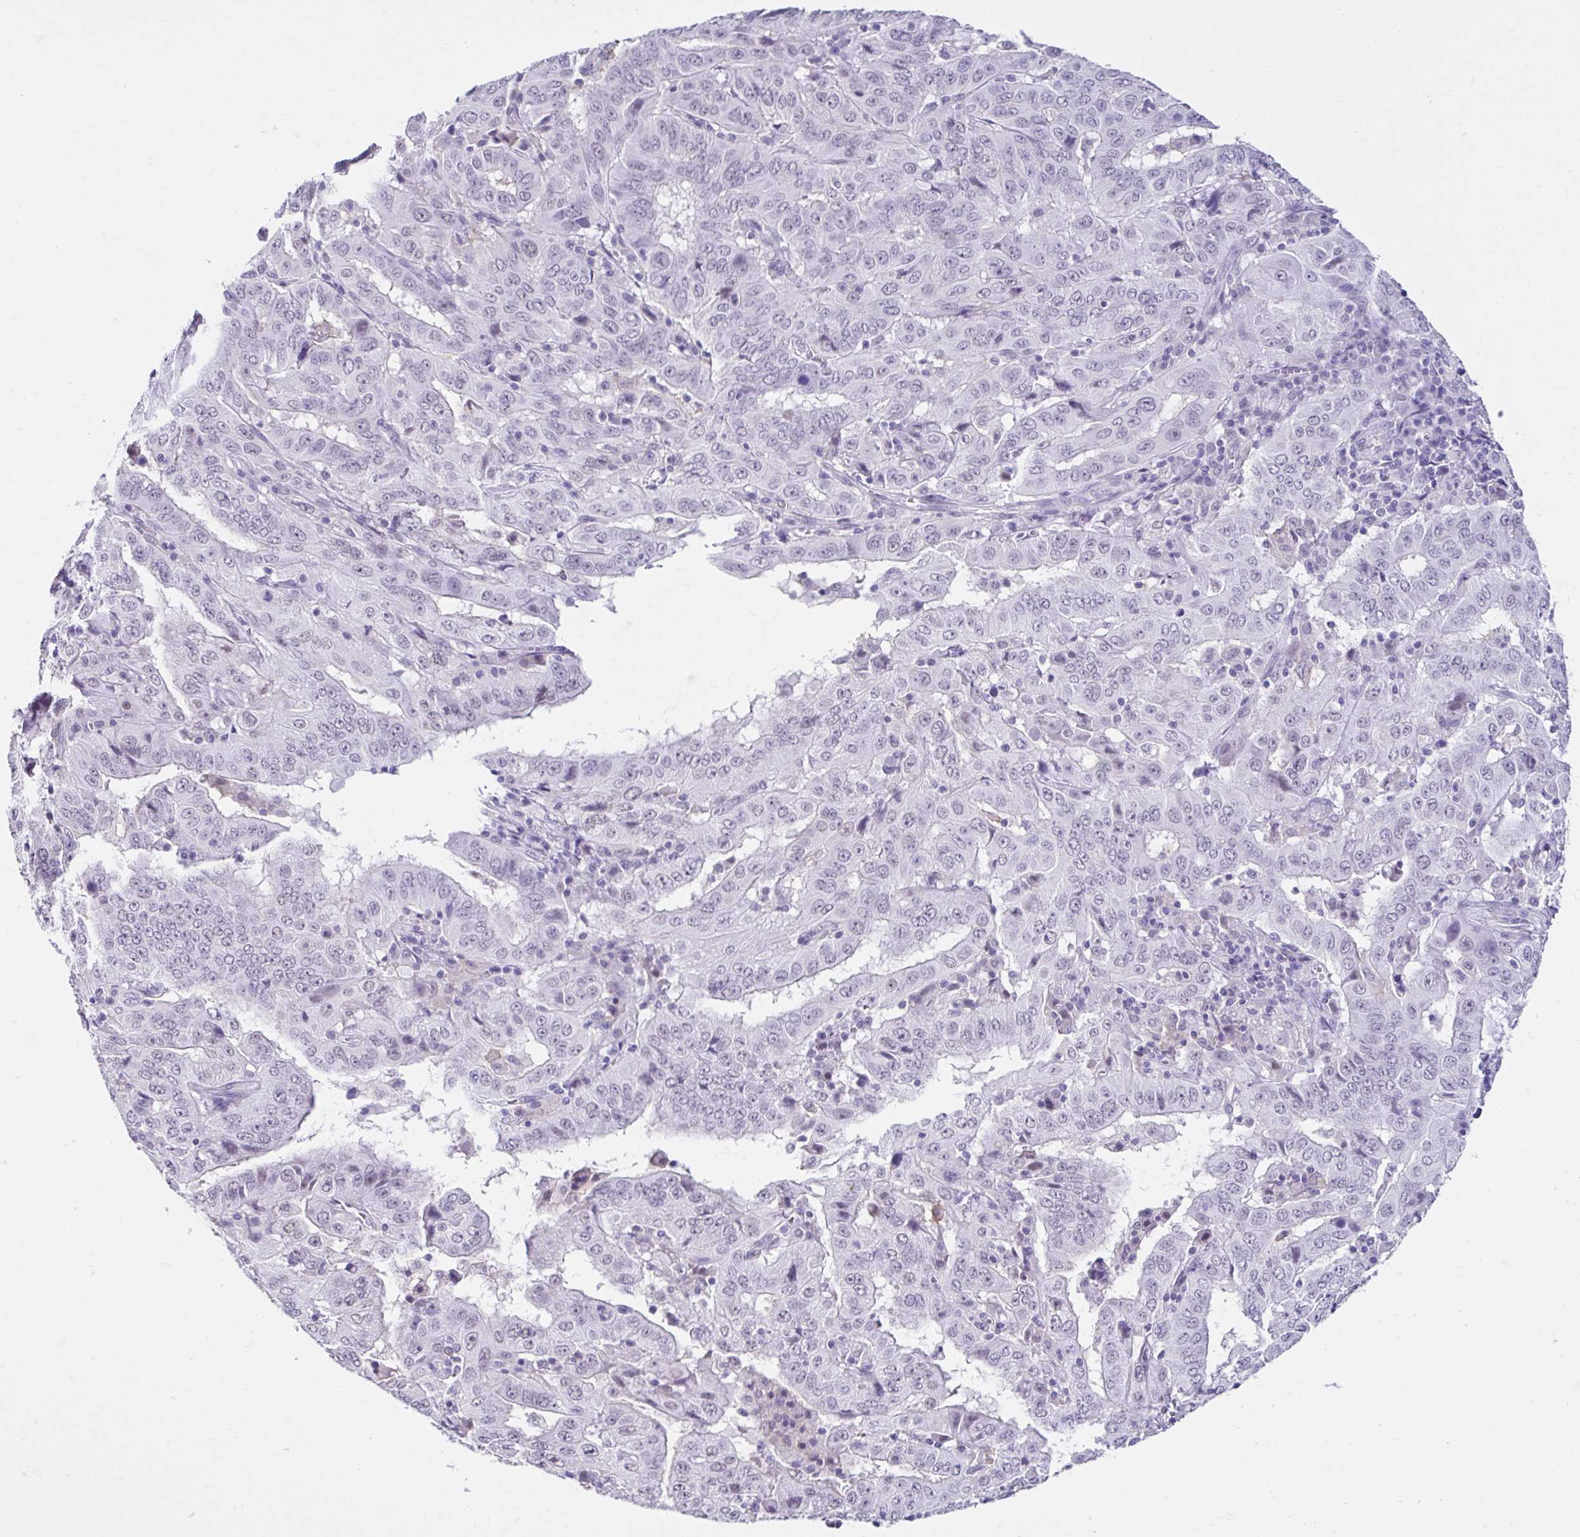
{"staining": {"intensity": "negative", "quantity": "none", "location": "none"}, "tissue": "pancreatic cancer", "cell_type": "Tumor cells", "image_type": "cancer", "snomed": [{"axis": "morphology", "description": "Adenocarcinoma, NOS"}, {"axis": "topography", "description": "Pancreas"}], "caption": "A high-resolution image shows immunohistochemistry staining of pancreatic cancer, which reveals no significant expression in tumor cells.", "gene": "DCAF17", "patient": {"sex": "male", "age": 63}}